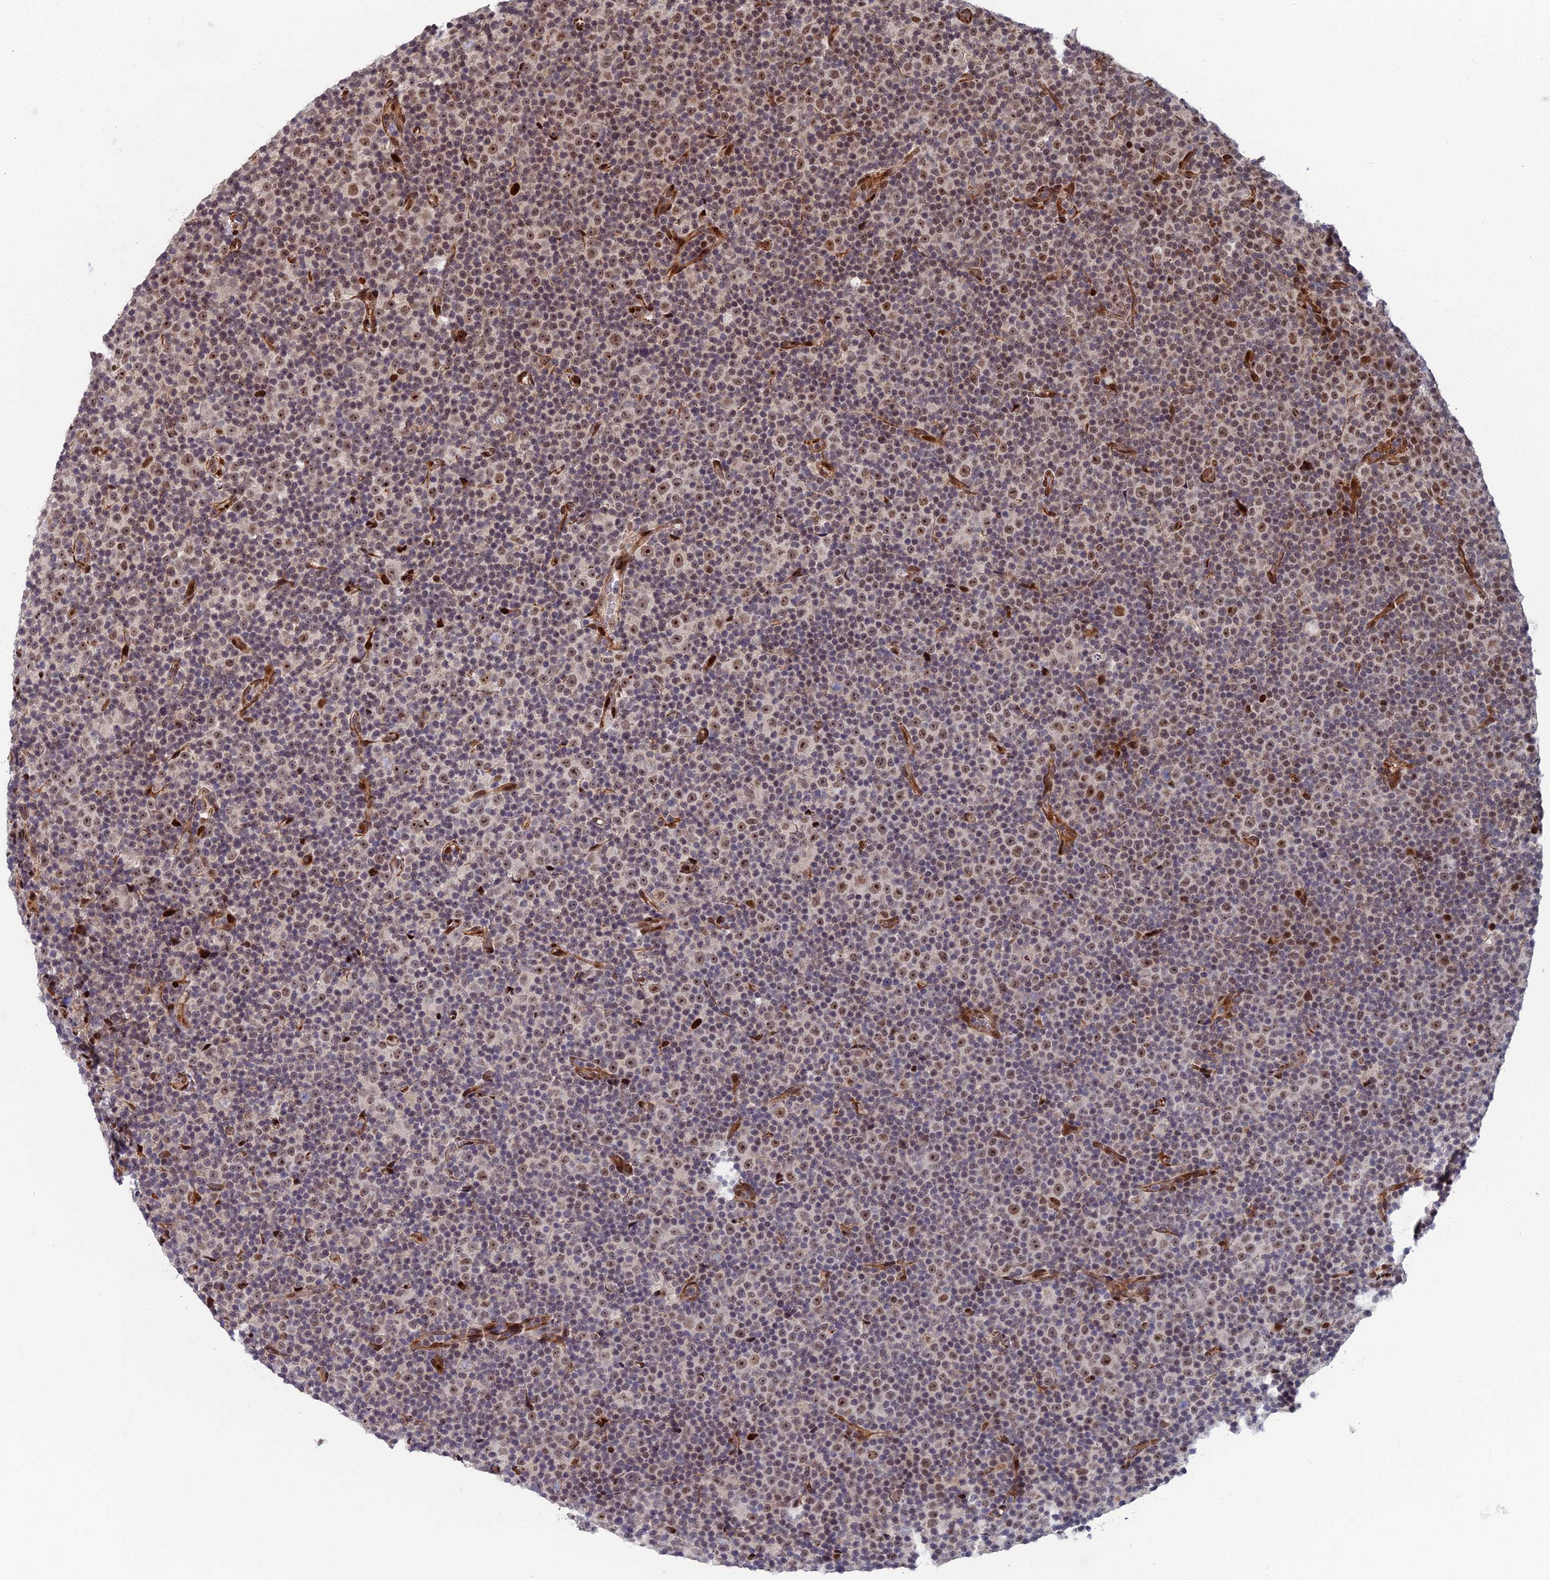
{"staining": {"intensity": "moderate", "quantity": "25%-75%", "location": "nuclear"}, "tissue": "lymphoma", "cell_type": "Tumor cells", "image_type": "cancer", "snomed": [{"axis": "morphology", "description": "Malignant lymphoma, non-Hodgkin's type, Low grade"}, {"axis": "topography", "description": "Lymph node"}], "caption": "Moderate nuclear protein expression is present in about 25%-75% of tumor cells in lymphoma.", "gene": "ZNF668", "patient": {"sex": "female", "age": 67}}